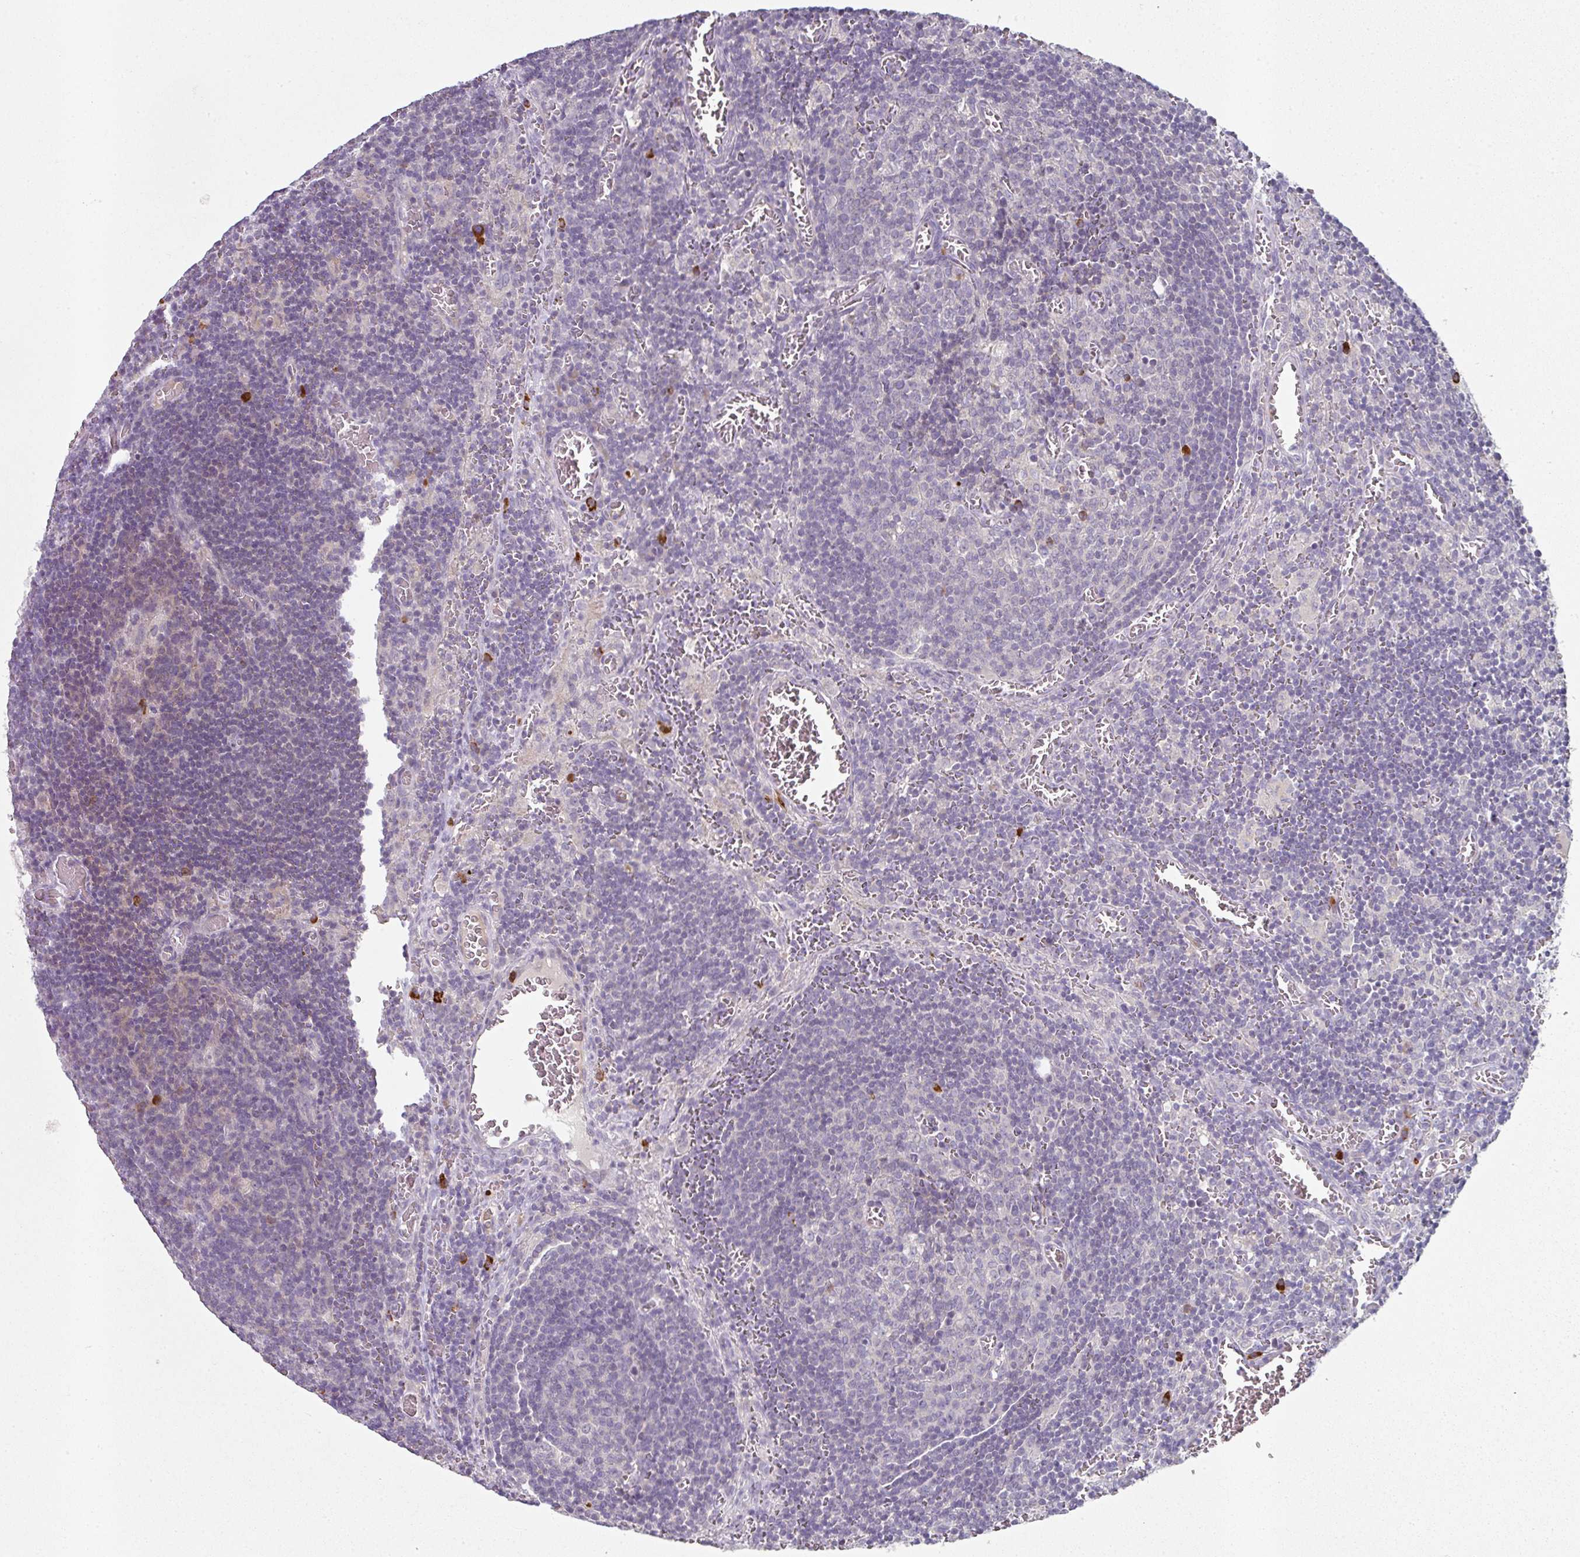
{"staining": {"intensity": "negative", "quantity": "none", "location": "none"}, "tissue": "lymph node", "cell_type": "Germinal center cells", "image_type": "normal", "snomed": [{"axis": "morphology", "description": "Normal tissue, NOS"}, {"axis": "topography", "description": "Lymph node"}], "caption": "Image shows no significant protein staining in germinal center cells of unremarkable lymph node.", "gene": "FHAD1", "patient": {"sex": "male", "age": 50}}